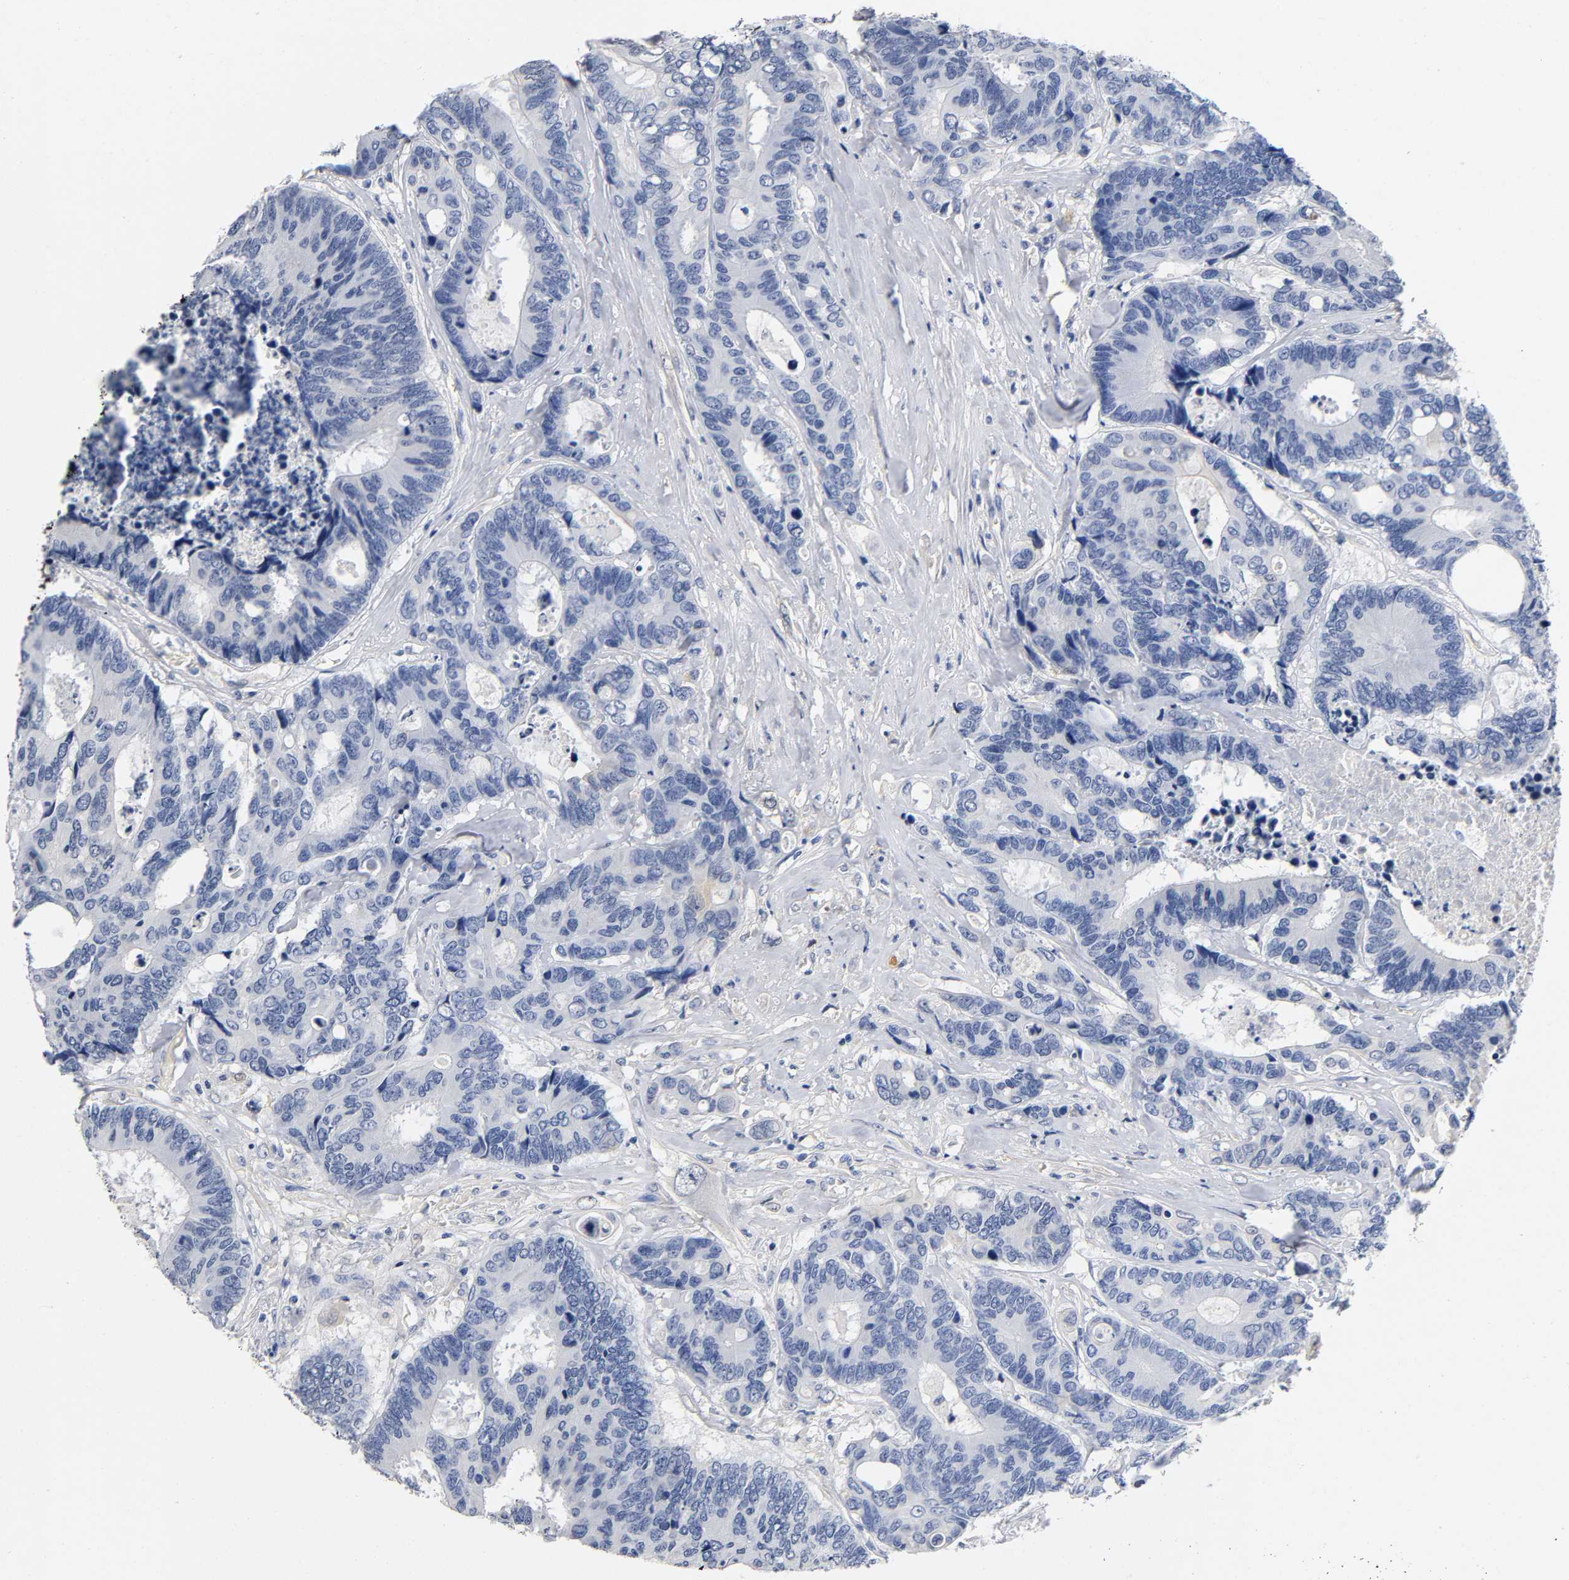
{"staining": {"intensity": "weak", "quantity": "<25%", "location": "cytoplasmic/membranous"}, "tissue": "colorectal cancer", "cell_type": "Tumor cells", "image_type": "cancer", "snomed": [{"axis": "morphology", "description": "Adenocarcinoma, NOS"}, {"axis": "topography", "description": "Rectum"}], "caption": "This is a image of immunohistochemistry (IHC) staining of colorectal cancer, which shows no staining in tumor cells. Nuclei are stained in blue.", "gene": "TNC", "patient": {"sex": "male", "age": 55}}